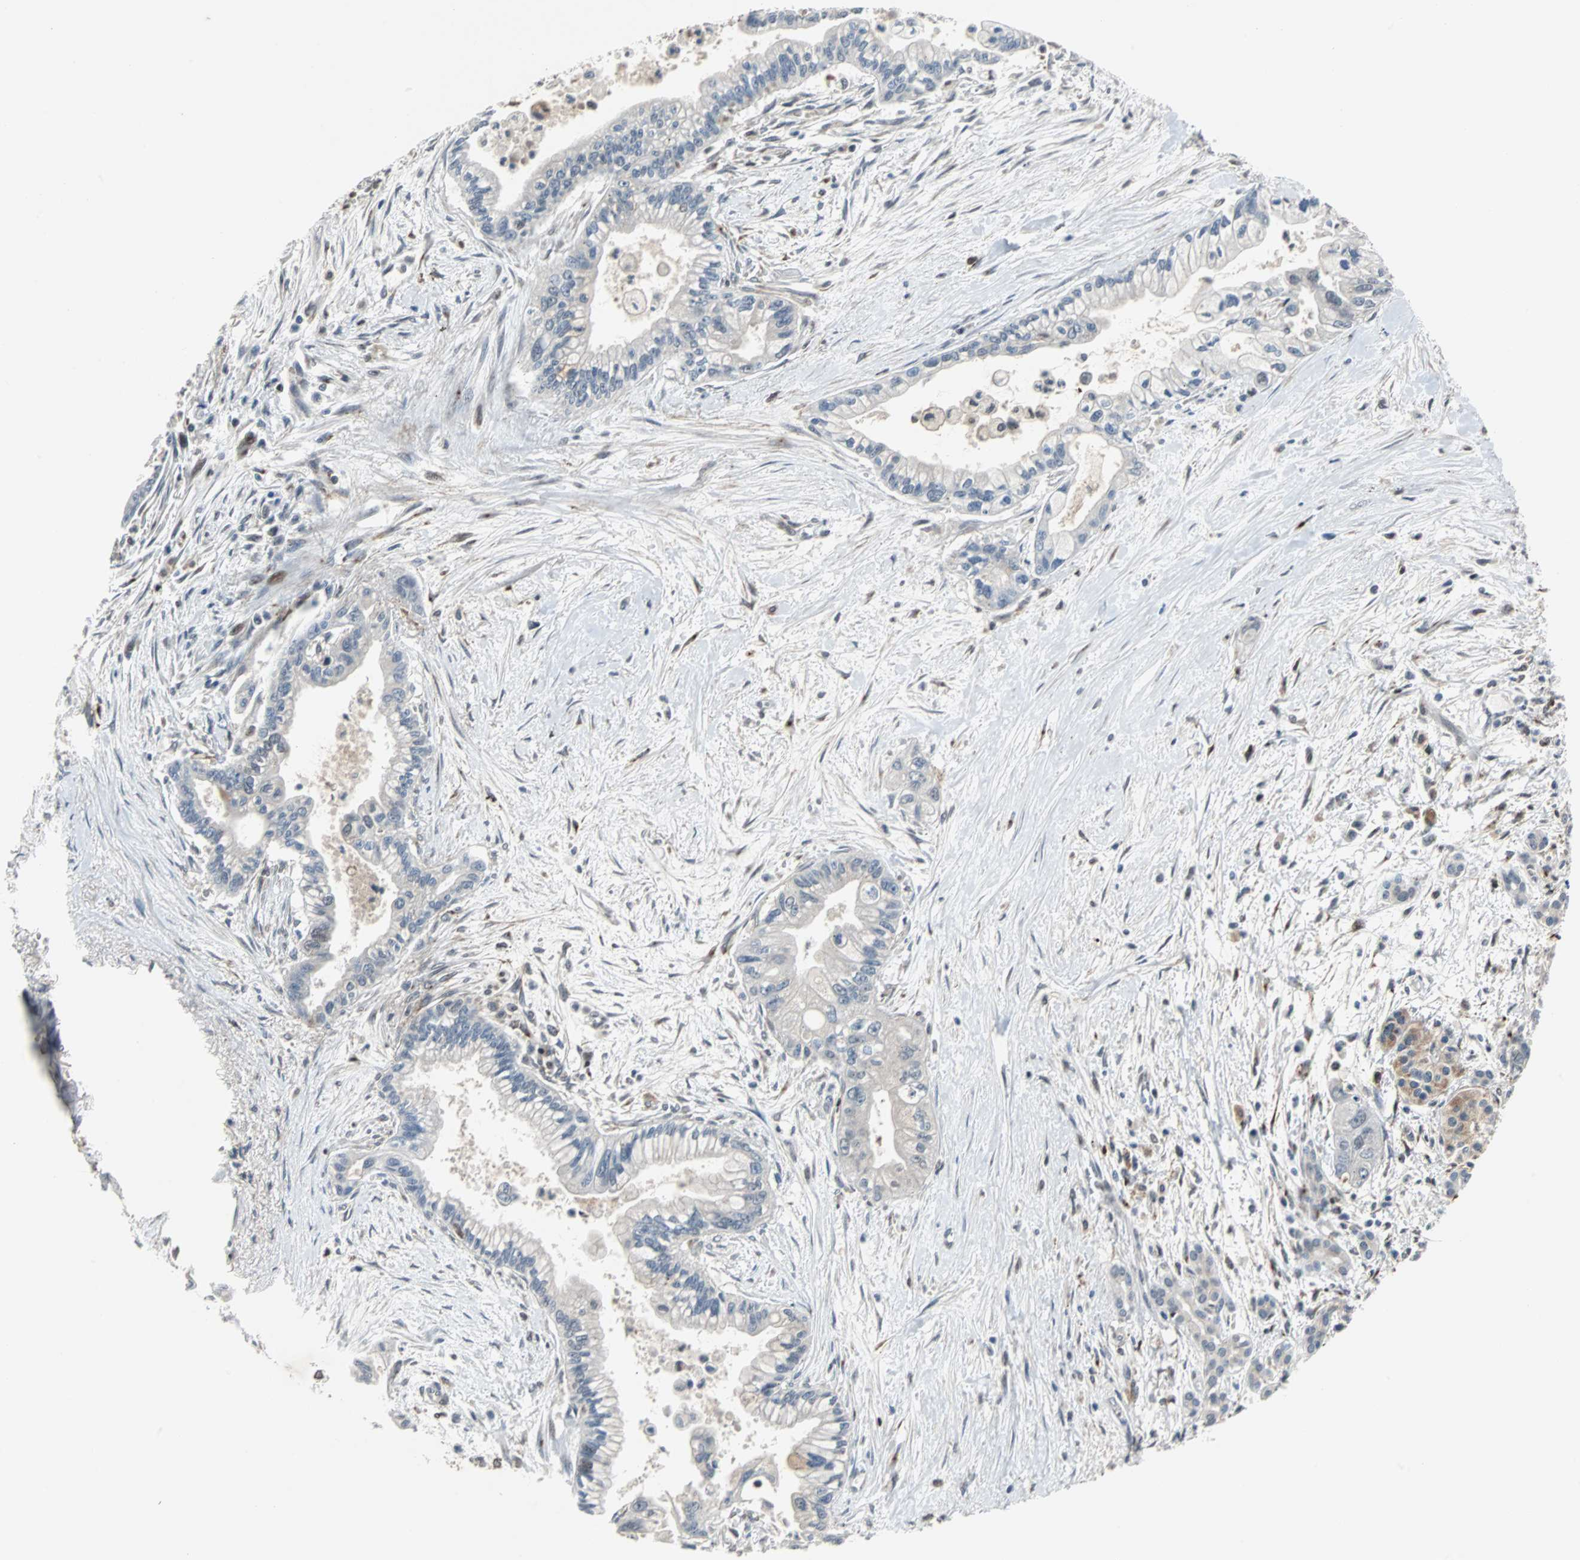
{"staining": {"intensity": "negative", "quantity": "none", "location": "none"}, "tissue": "pancreatic cancer", "cell_type": "Tumor cells", "image_type": "cancer", "snomed": [{"axis": "morphology", "description": "Adenocarcinoma, NOS"}, {"axis": "topography", "description": "Pancreas"}], "caption": "The immunohistochemistry photomicrograph has no significant staining in tumor cells of pancreatic cancer tissue.", "gene": "HLX", "patient": {"sex": "male", "age": 70}}